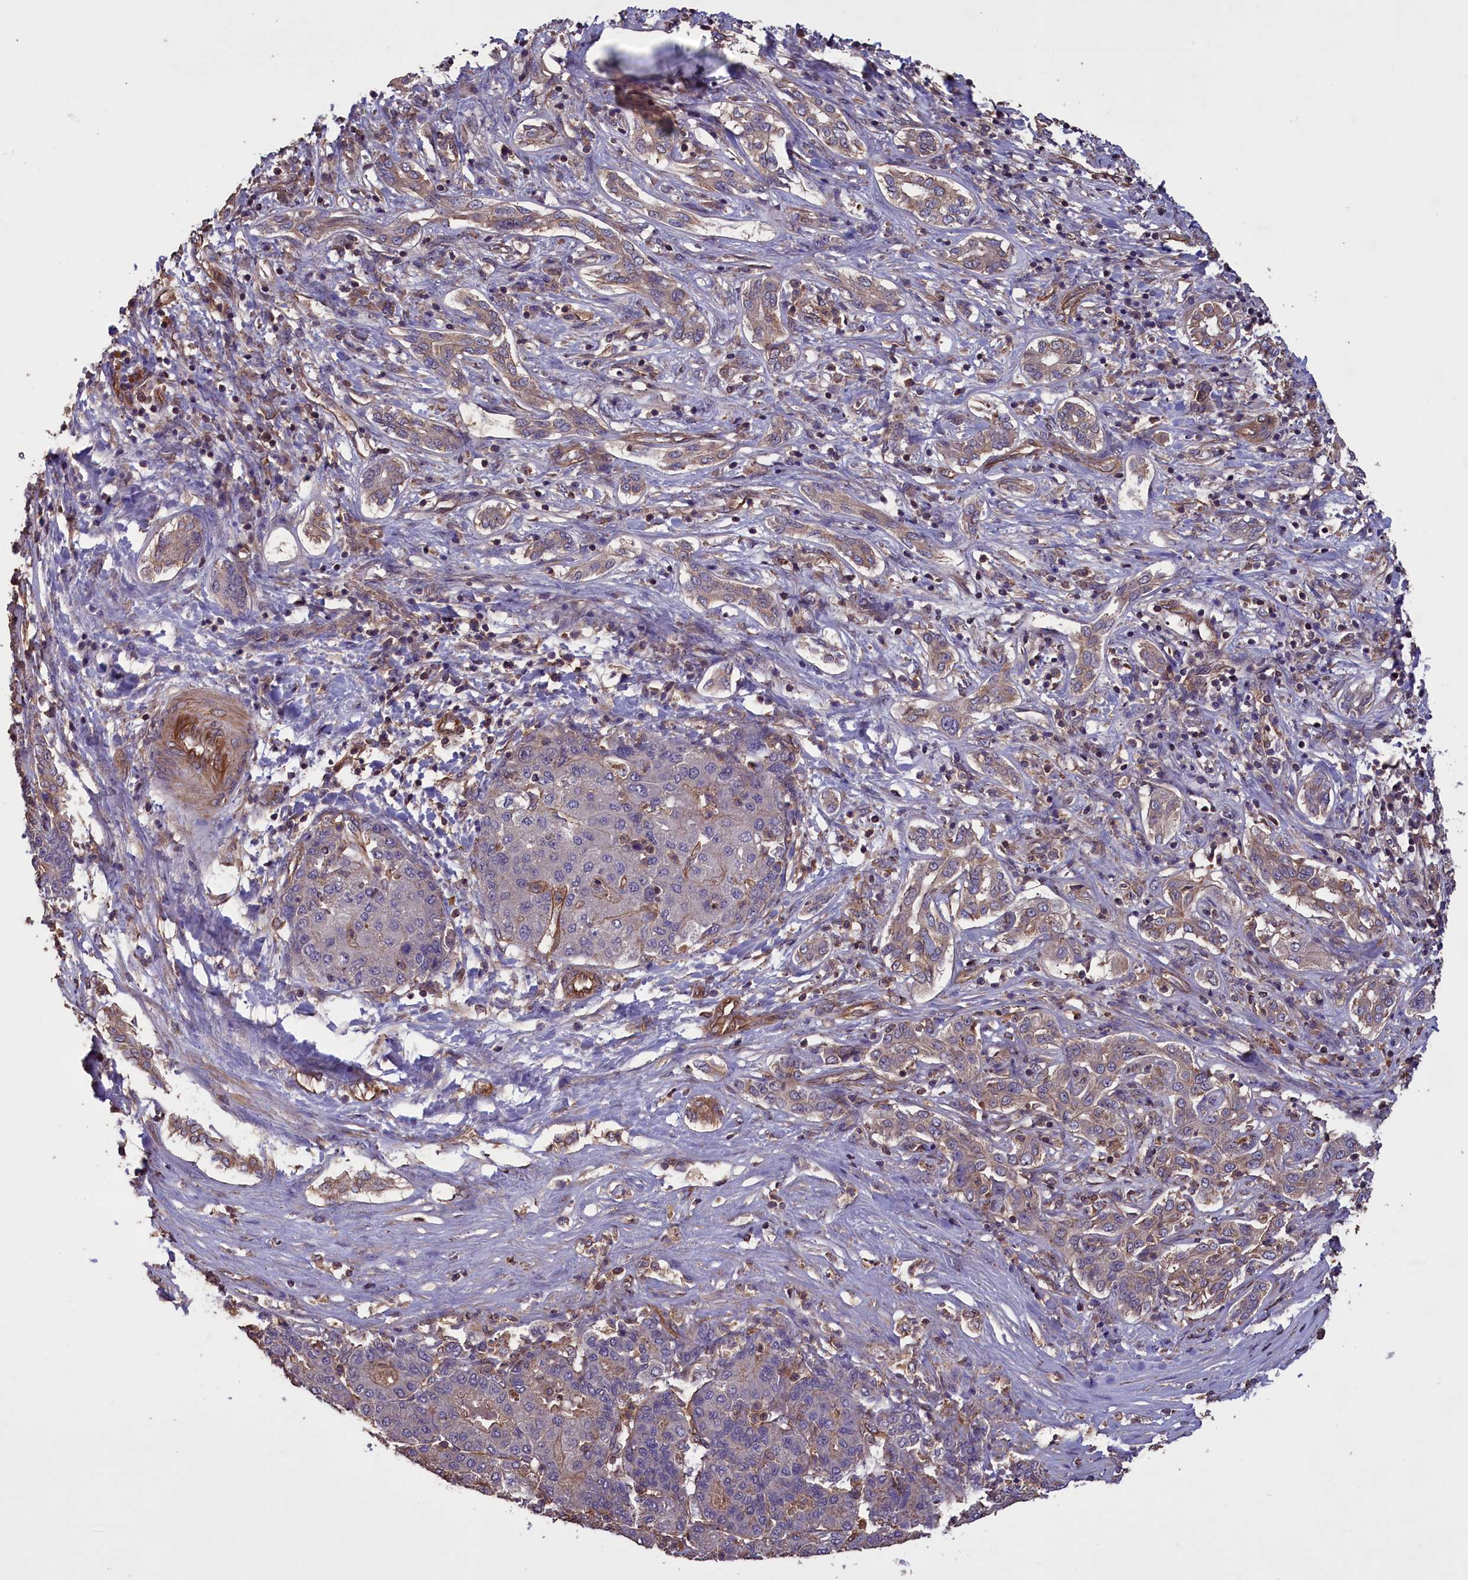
{"staining": {"intensity": "moderate", "quantity": "<25%", "location": "cytoplasmic/membranous"}, "tissue": "liver cancer", "cell_type": "Tumor cells", "image_type": "cancer", "snomed": [{"axis": "morphology", "description": "Carcinoma, Hepatocellular, NOS"}, {"axis": "topography", "description": "Liver"}], "caption": "Hepatocellular carcinoma (liver) stained with a brown dye demonstrates moderate cytoplasmic/membranous positive positivity in approximately <25% of tumor cells.", "gene": "DAPK3", "patient": {"sex": "male", "age": 65}}